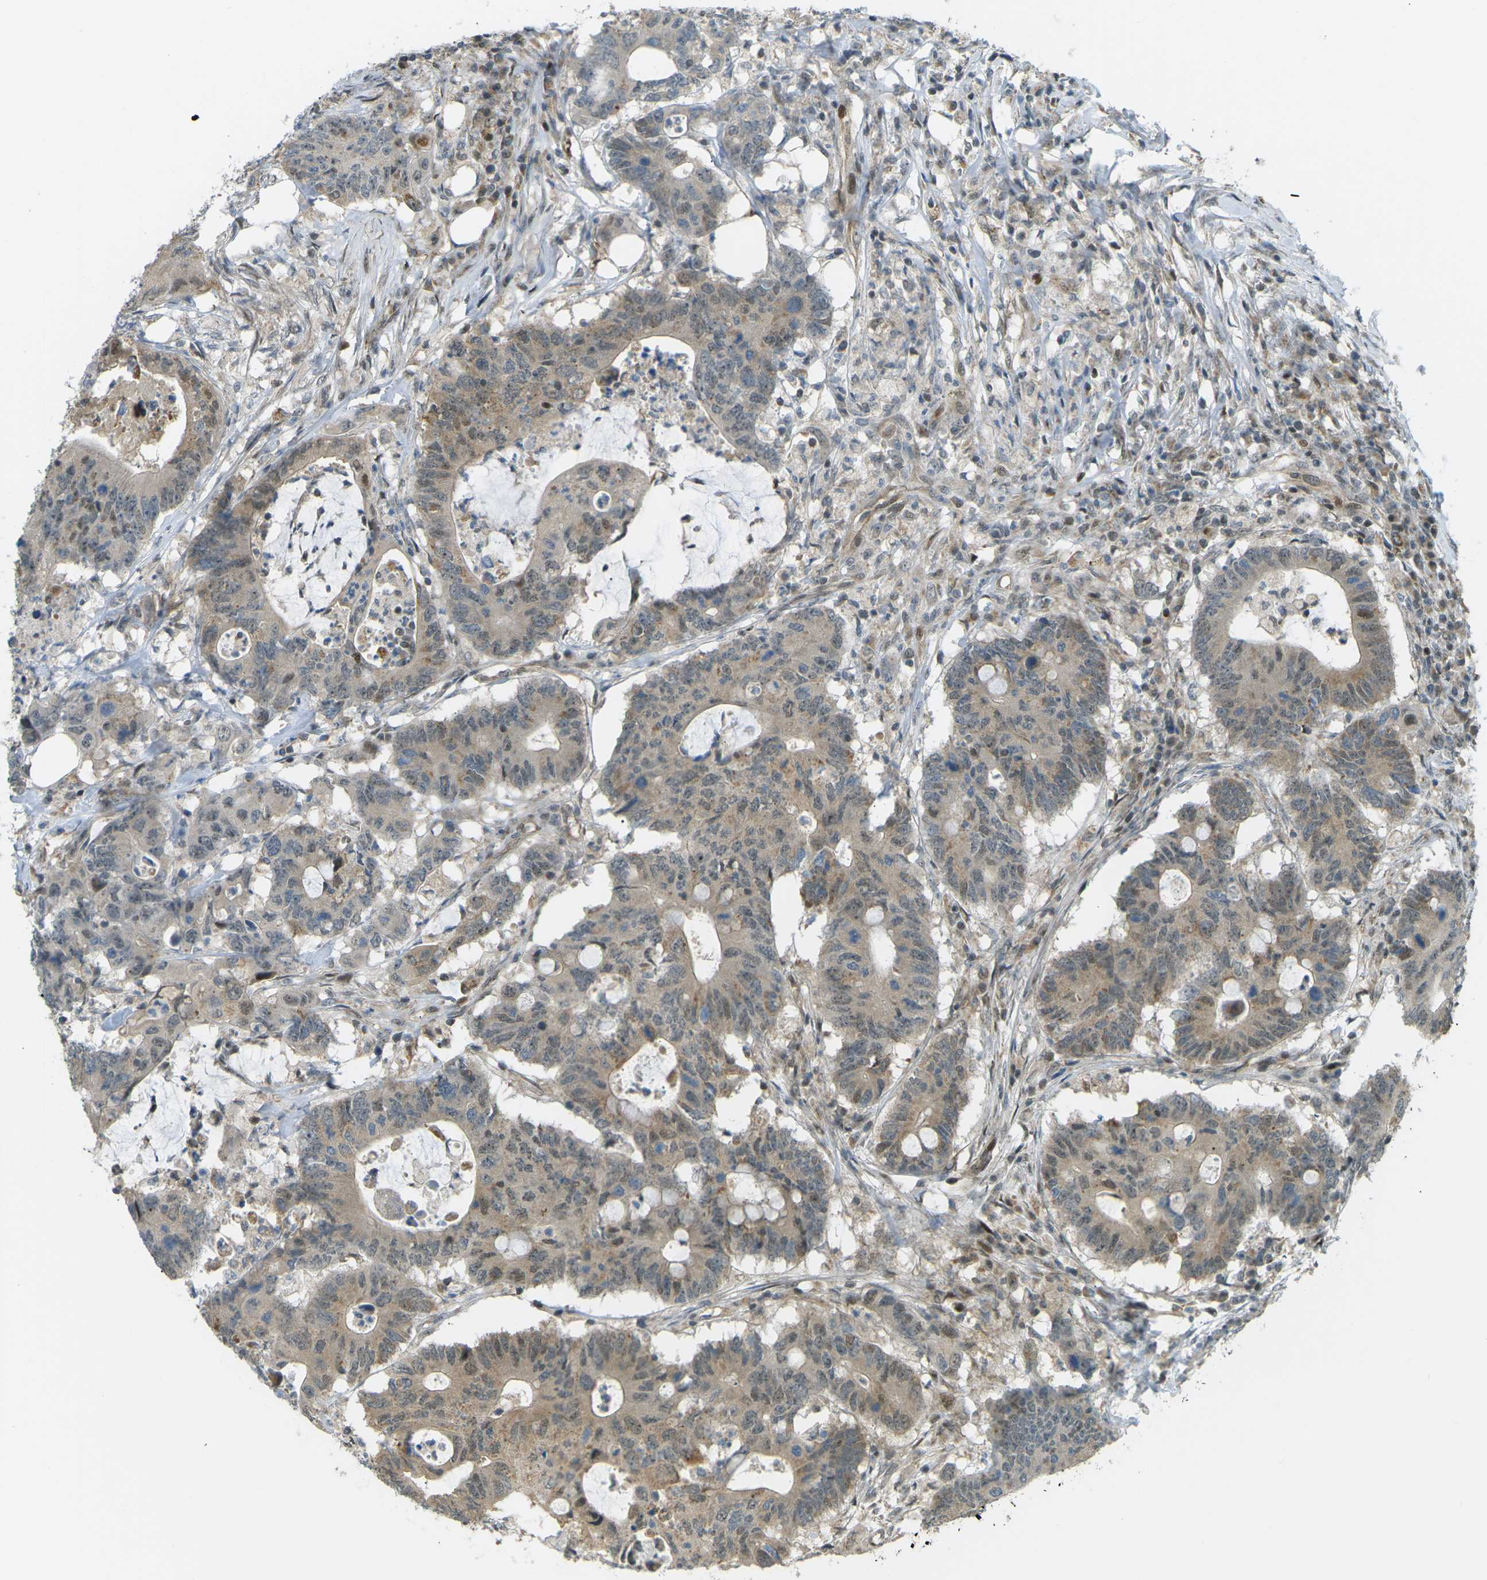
{"staining": {"intensity": "weak", "quantity": "25%-75%", "location": "cytoplasmic/membranous,nuclear"}, "tissue": "colorectal cancer", "cell_type": "Tumor cells", "image_type": "cancer", "snomed": [{"axis": "morphology", "description": "Adenocarcinoma, NOS"}, {"axis": "topography", "description": "Colon"}], "caption": "Weak cytoplasmic/membranous and nuclear expression for a protein is present in approximately 25%-75% of tumor cells of adenocarcinoma (colorectal) using immunohistochemistry (IHC).", "gene": "CCDC186", "patient": {"sex": "male", "age": 71}}